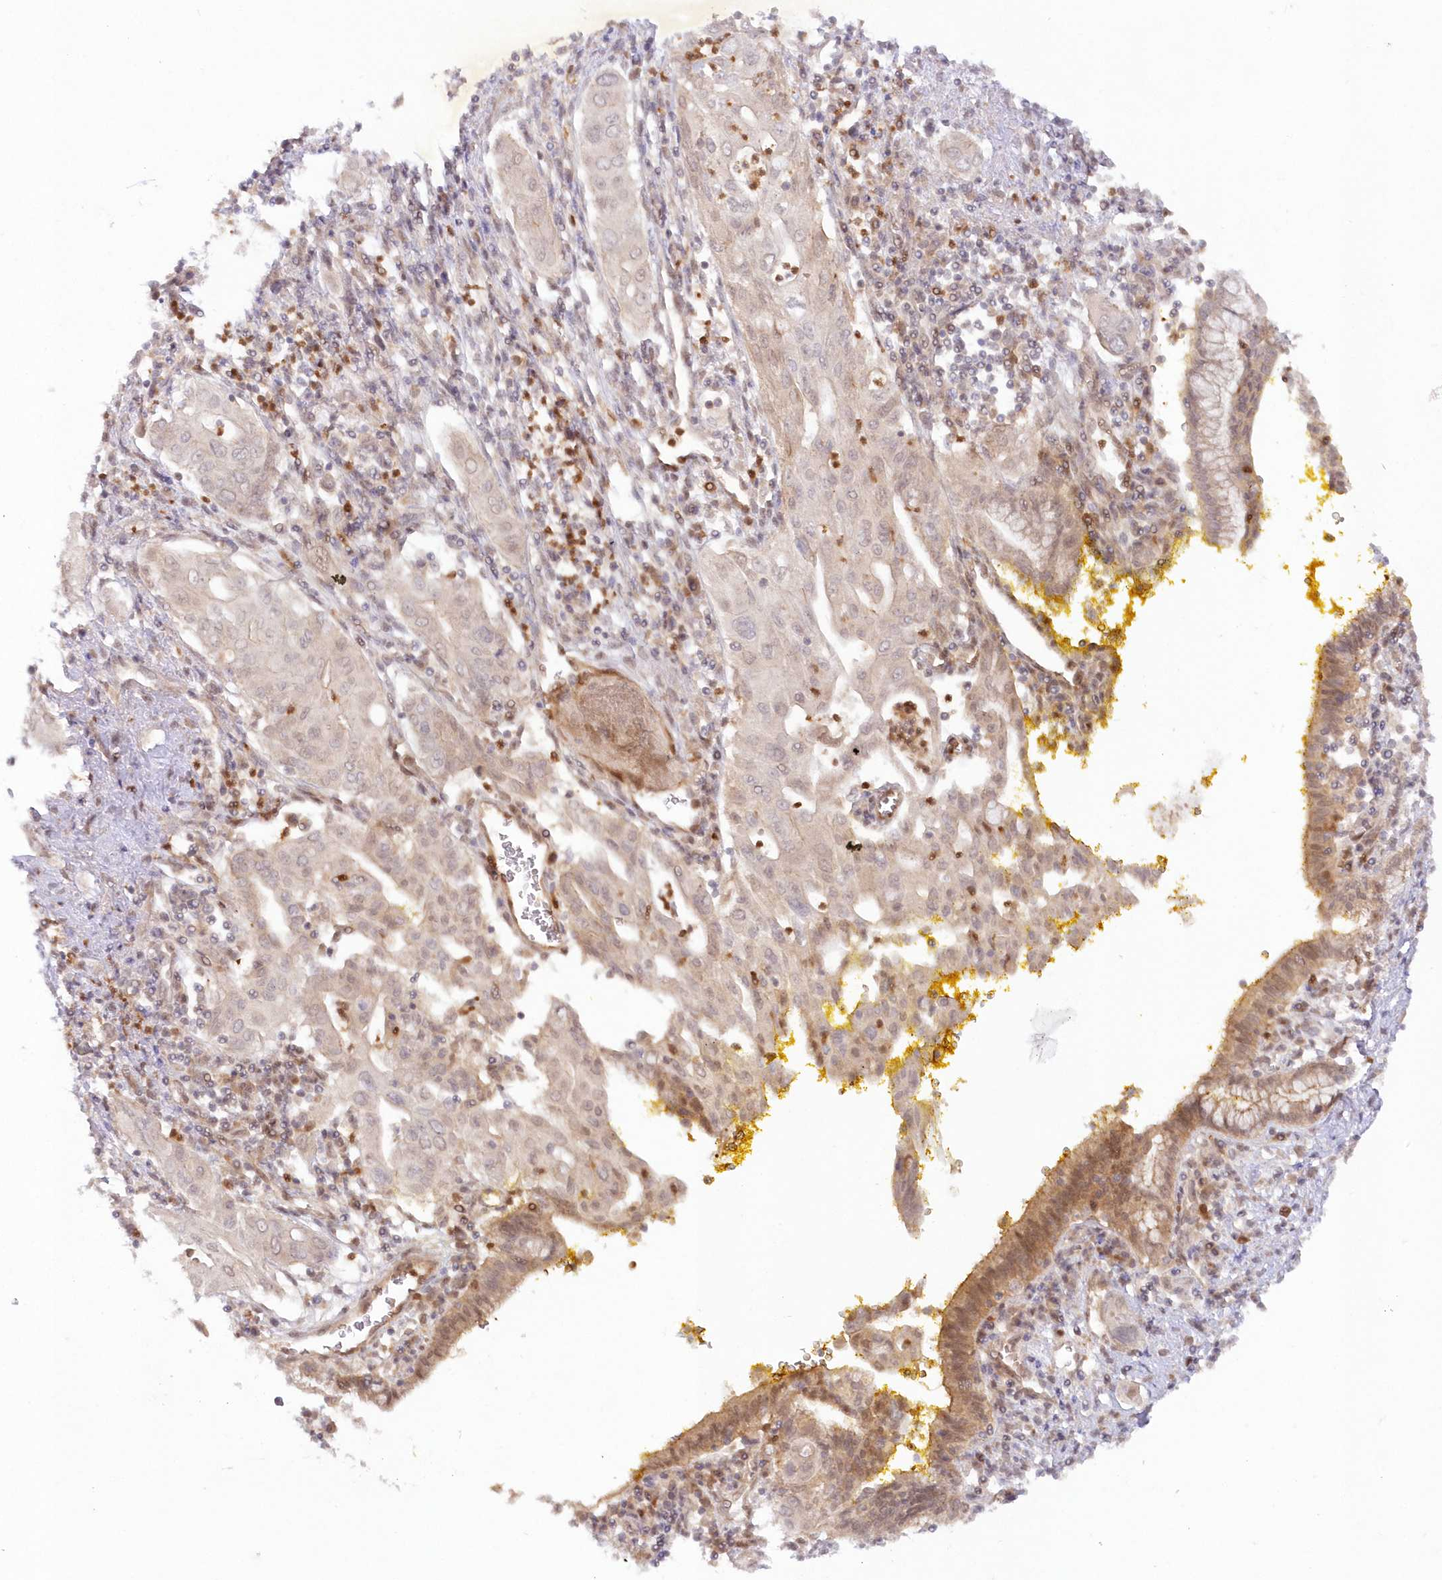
{"staining": {"intensity": "moderate", "quantity": "<25%", "location": "cytoplasmic/membranous,nuclear"}, "tissue": "pancreatic cancer", "cell_type": "Tumor cells", "image_type": "cancer", "snomed": [{"axis": "morphology", "description": "Adenocarcinoma, NOS"}, {"axis": "topography", "description": "Pancreas"}], "caption": "Immunohistochemistry (IHC) micrograph of pancreatic adenocarcinoma stained for a protein (brown), which shows low levels of moderate cytoplasmic/membranous and nuclear positivity in approximately <25% of tumor cells.", "gene": "GBE1", "patient": {"sex": "male", "age": 58}}